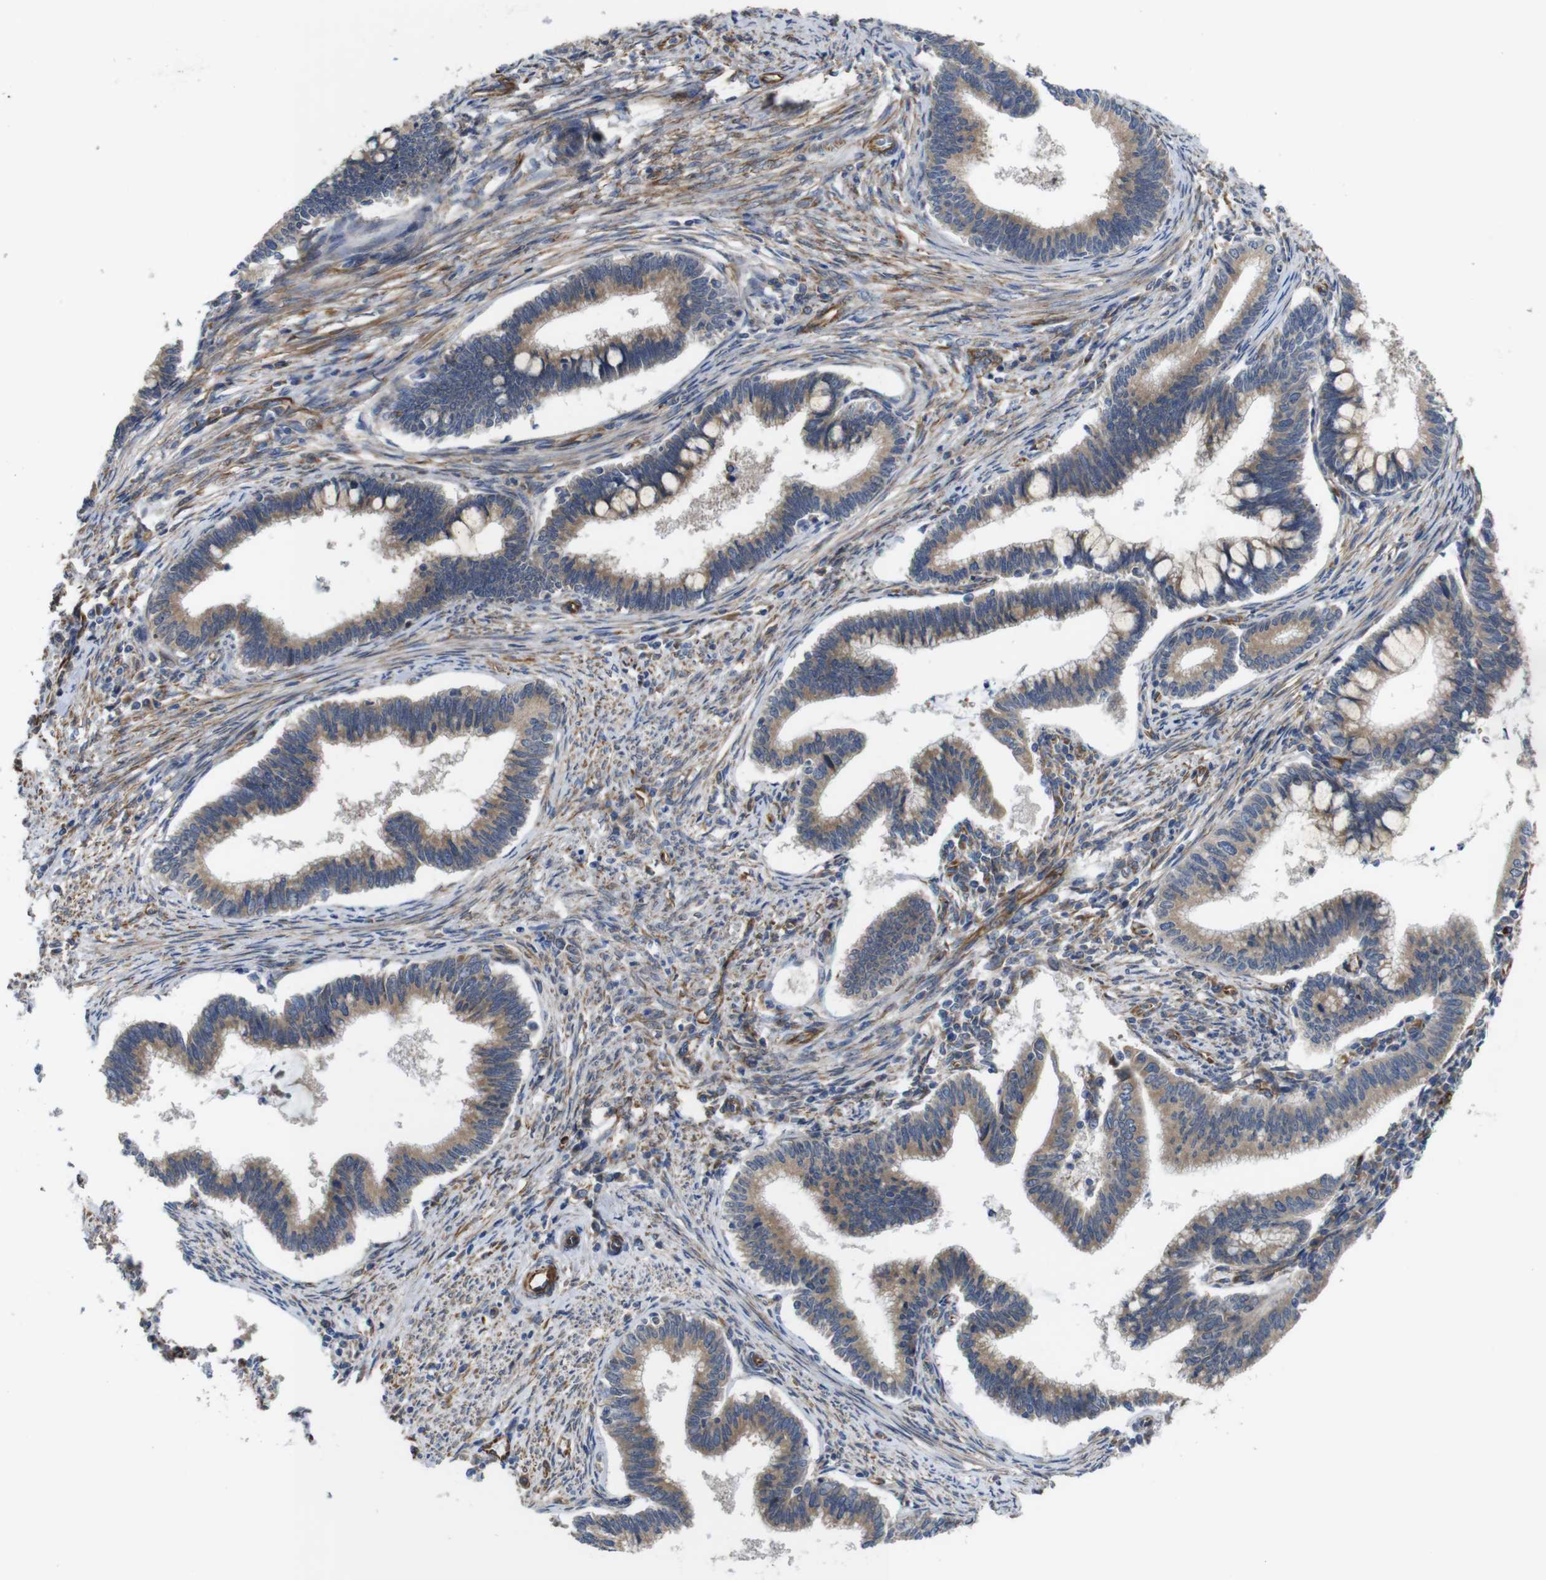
{"staining": {"intensity": "weak", "quantity": ">75%", "location": "cytoplasmic/membranous"}, "tissue": "cervical cancer", "cell_type": "Tumor cells", "image_type": "cancer", "snomed": [{"axis": "morphology", "description": "Adenocarcinoma, NOS"}, {"axis": "topography", "description": "Cervix"}], "caption": "Human cervical adenocarcinoma stained for a protein (brown) exhibits weak cytoplasmic/membranous positive staining in about >75% of tumor cells.", "gene": "POMK", "patient": {"sex": "female", "age": 36}}